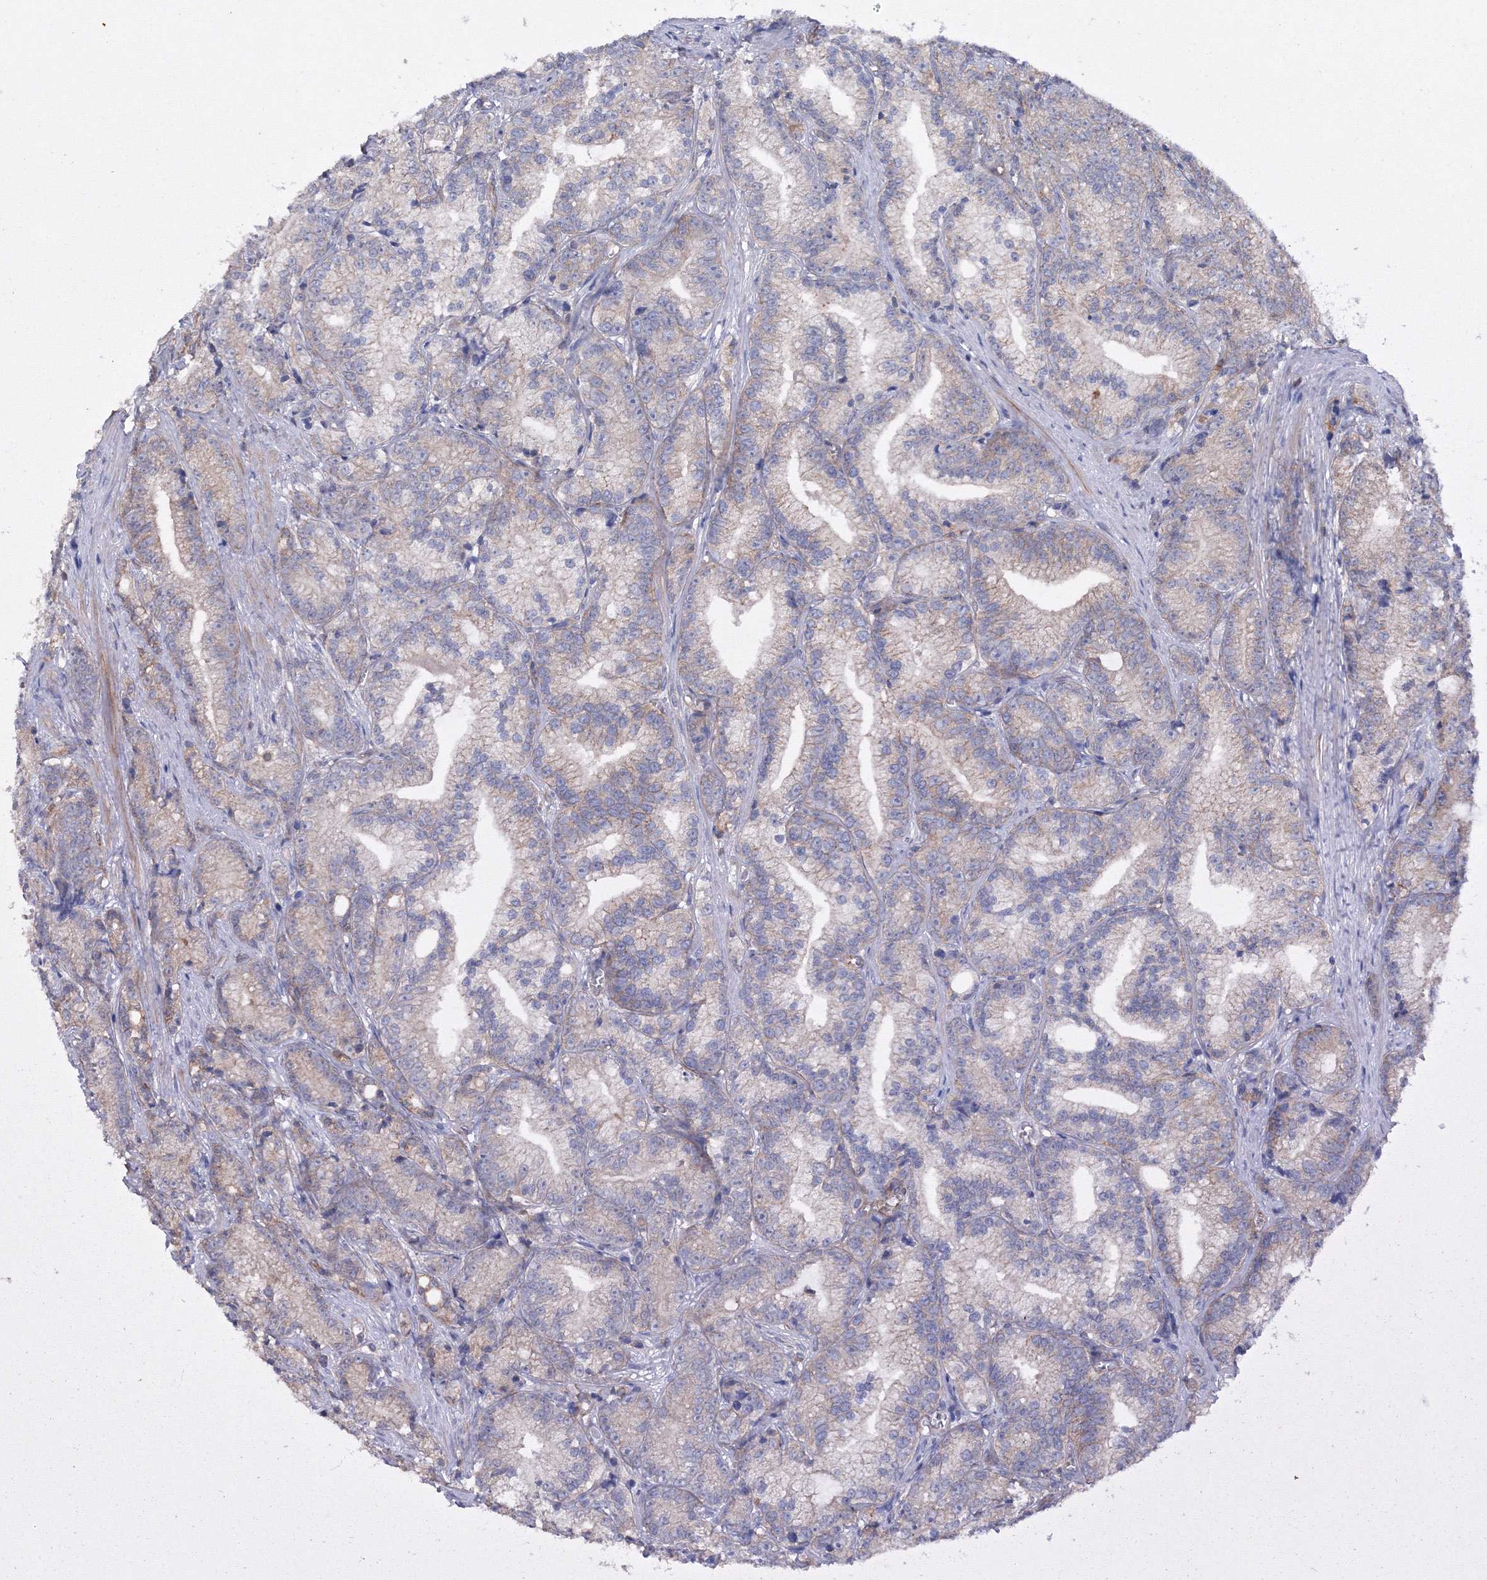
{"staining": {"intensity": "negative", "quantity": "none", "location": "none"}, "tissue": "prostate cancer", "cell_type": "Tumor cells", "image_type": "cancer", "snomed": [{"axis": "morphology", "description": "Adenocarcinoma, Low grade"}, {"axis": "topography", "description": "Prostate"}], "caption": "Immunohistochemistry micrograph of human low-grade adenocarcinoma (prostate) stained for a protein (brown), which displays no staining in tumor cells.", "gene": "GGA2", "patient": {"sex": "male", "age": 89}}